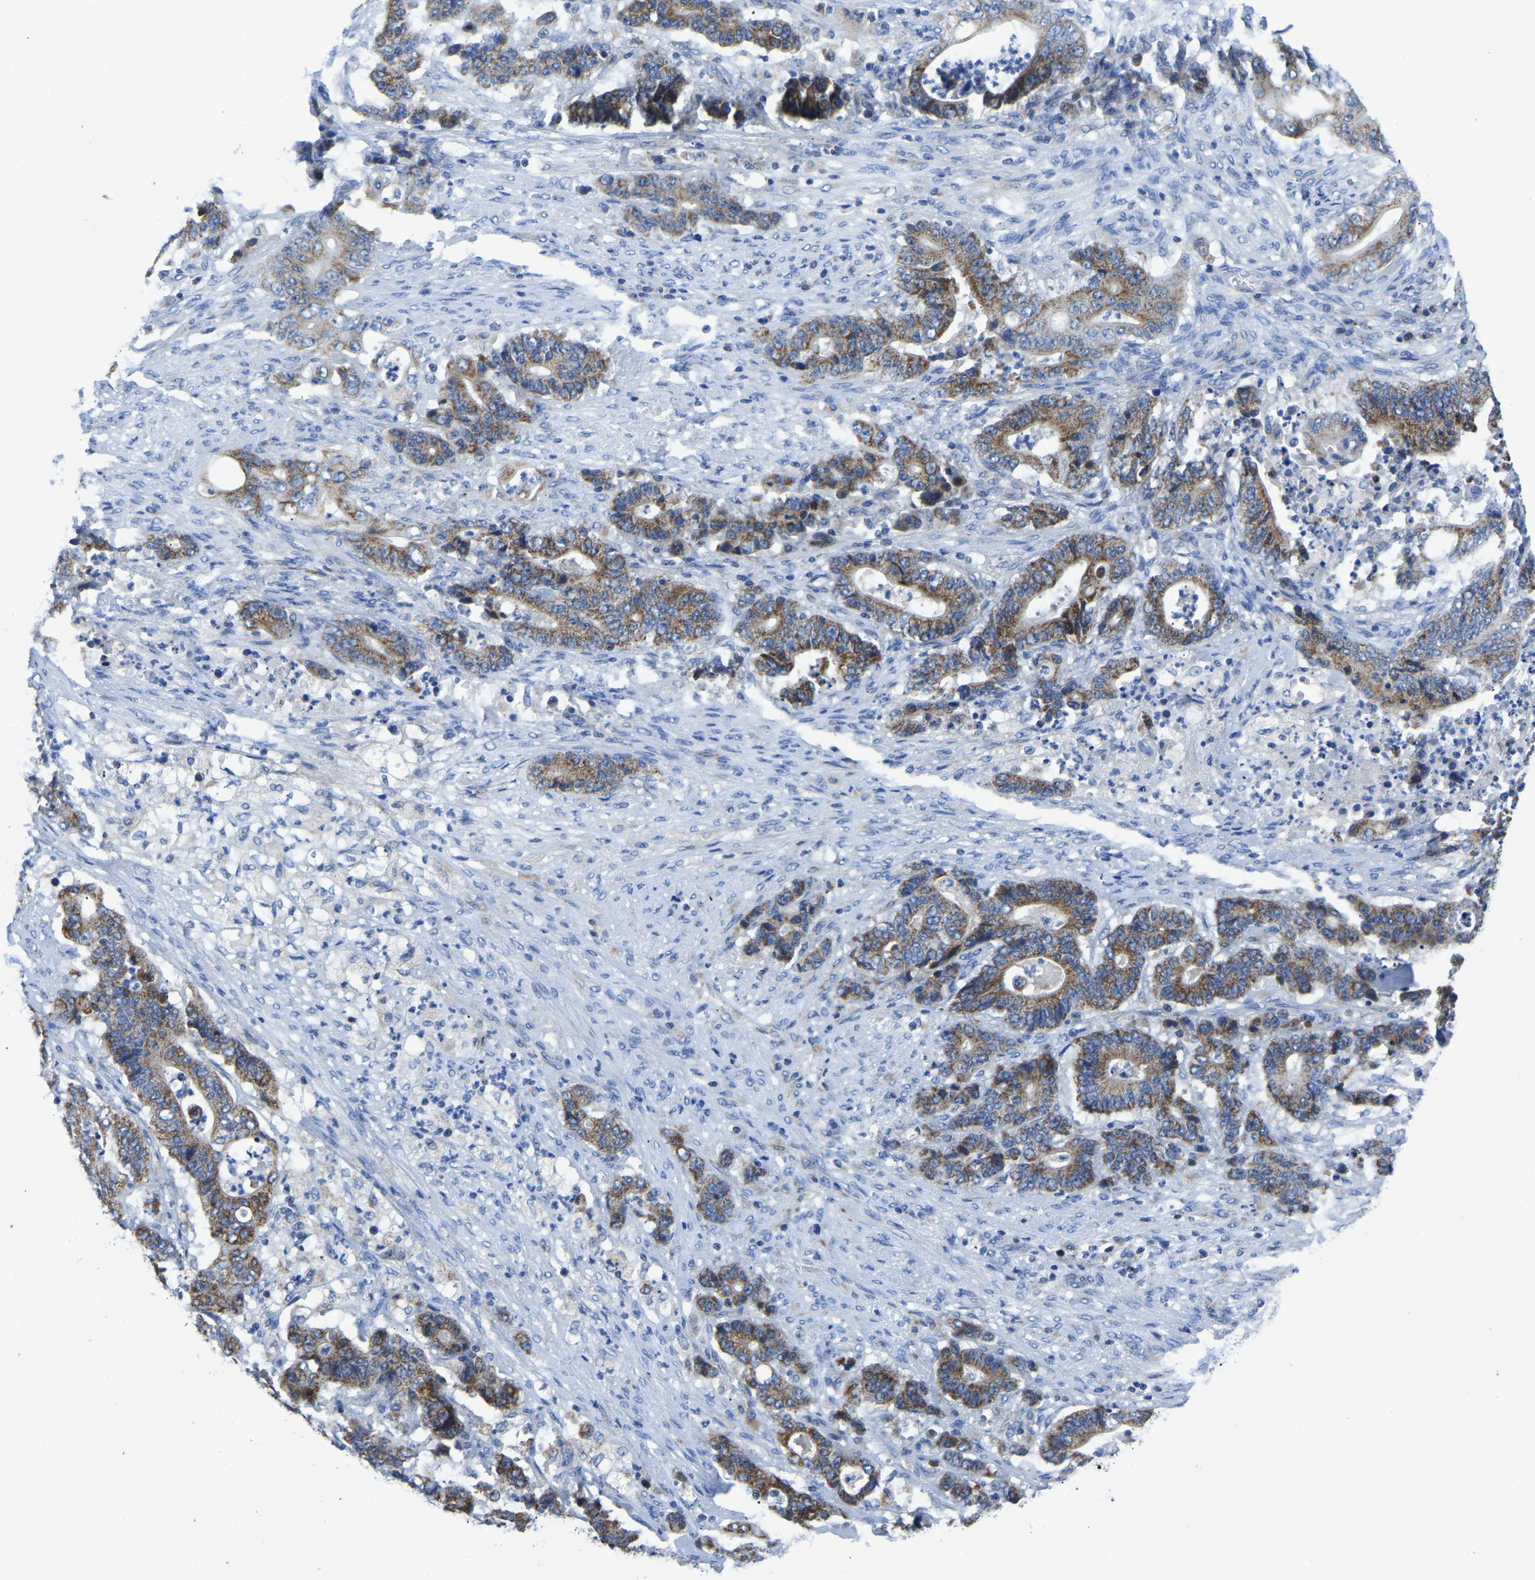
{"staining": {"intensity": "moderate", "quantity": ">75%", "location": "cytoplasmic/membranous"}, "tissue": "stomach cancer", "cell_type": "Tumor cells", "image_type": "cancer", "snomed": [{"axis": "morphology", "description": "Adenocarcinoma, NOS"}, {"axis": "topography", "description": "Stomach"}], "caption": "There is medium levels of moderate cytoplasmic/membranous staining in tumor cells of adenocarcinoma (stomach), as demonstrated by immunohistochemical staining (brown color).", "gene": "ETFA", "patient": {"sex": "female", "age": 73}}